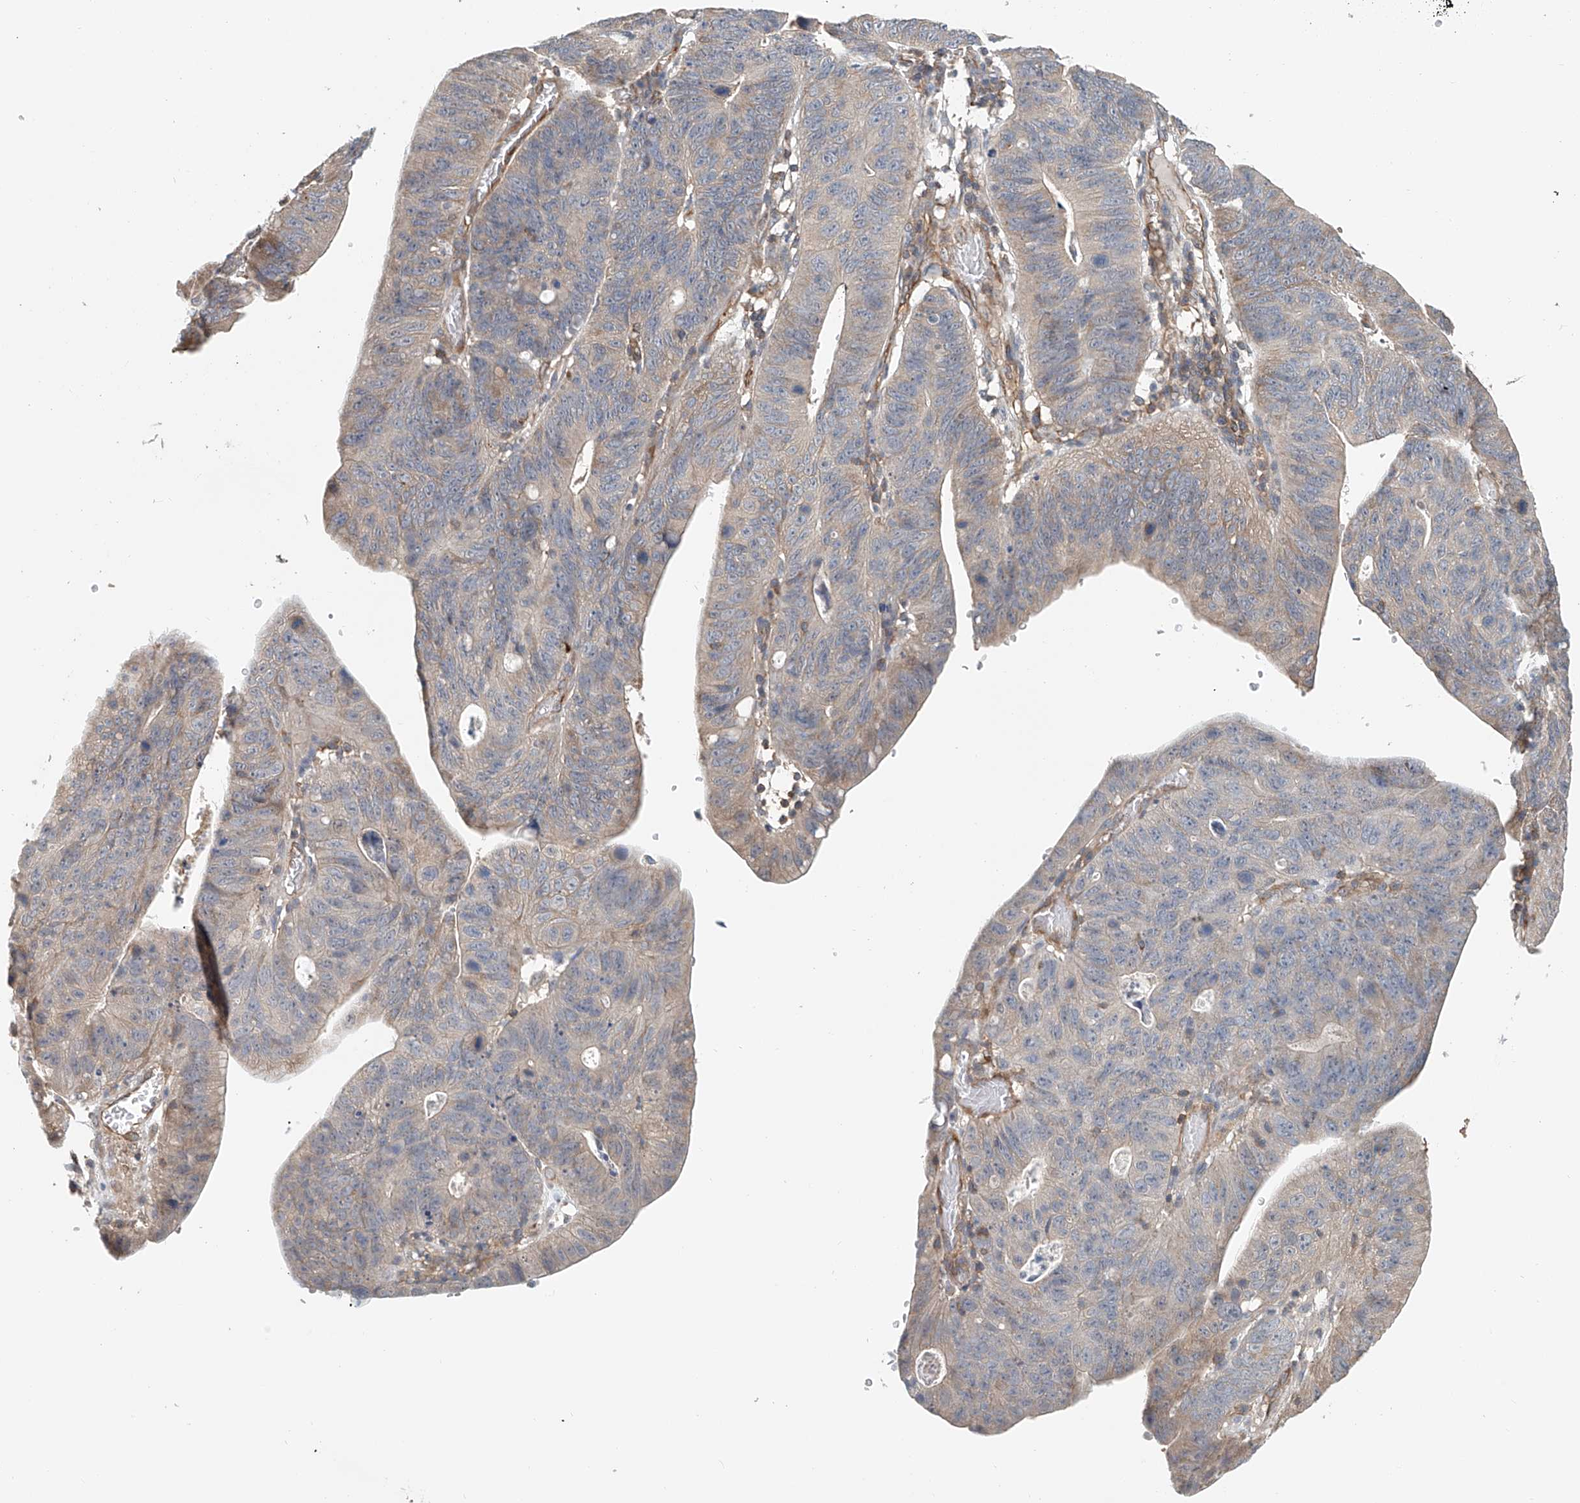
{"staining": {"intensity": "weak", "quantity": "25%-75%", "location": "cytoplasmic/membranous"}, "tissue": "stomach cancer", "cell_type": "Tumor cells", "image_type": "cancer", "snomed": [{"axis": "morphology", "description": "Adenocarcinoma, NOS"}, {"axis": "topography", "description": "Stomach"}], "caption": "An image showing weak cytoplasmic/membranous staining in approximately 25%-75% of tumor cells in stomach cancer (adenocarcinoma), as visualized by brown immunohistochemical staining.", "gene": "FRYL", "patient": {"sex": "male", "age": 59}}